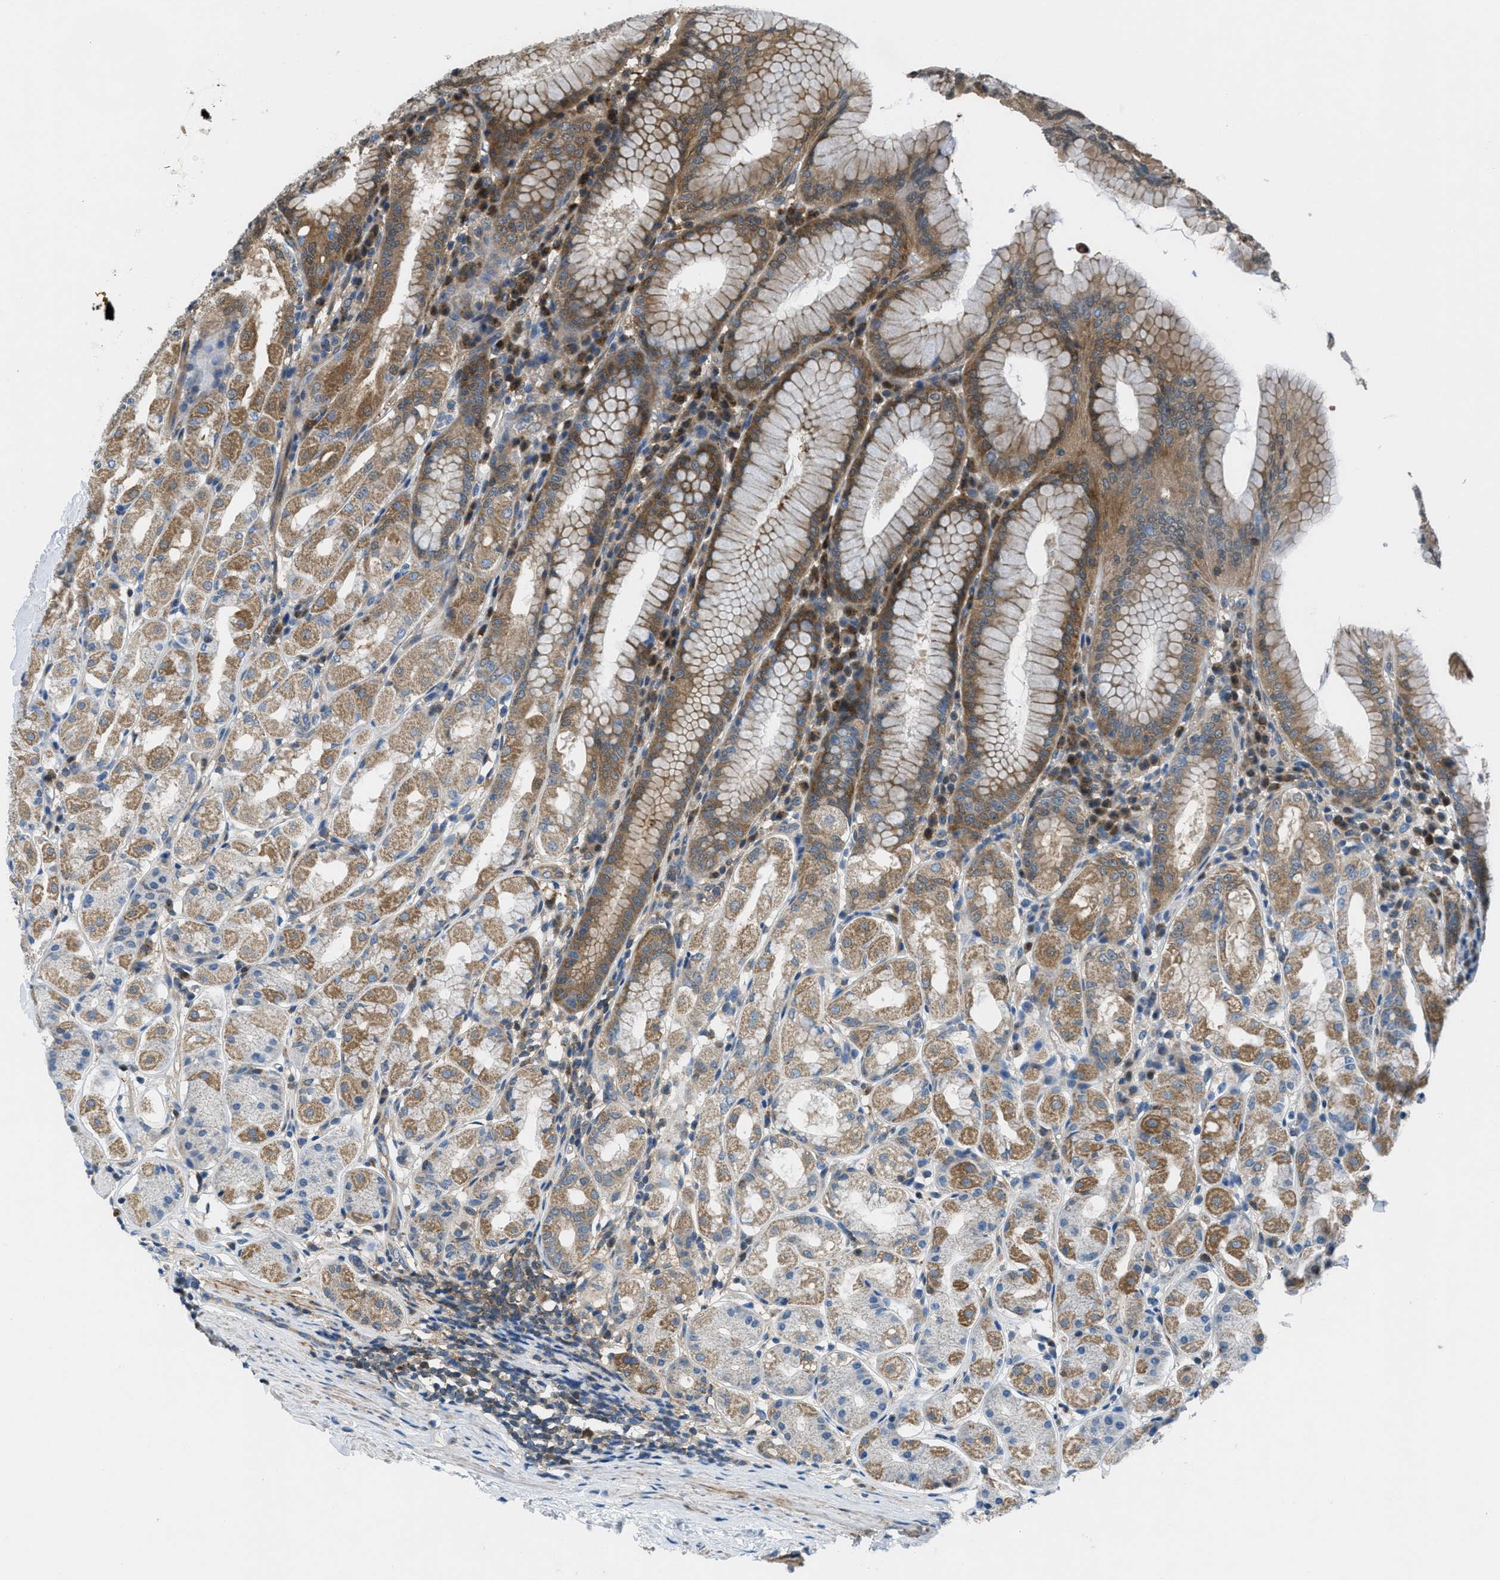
{"staining": {"intensity": "moderate", "quantity": "25%-75%", "location": "cytoplasmic/membranous"}, "tissue": "stomach", "cell_type": "Glandular cells", "image_type": "normal", "snomed": [{"axis": "morphology", "description": "Normal tissue, NOS"}, {"axis": "topography", "description": "Stomach"}, {"axis": "topography", "description": "Stomach, lower"}], "caption": "Immunohistochemical staining of unremarkable stomach displays medium levels of moderate cytoplasmic/membranous expression in approximately 25%-75% of glandular cells. (DAB (3,3'-diaminobenzidine) = brown stain, brightfield microscopy at high magnification).", "gene": "PIP5K1C", "patient": {"sex": "female", "age": 56}}